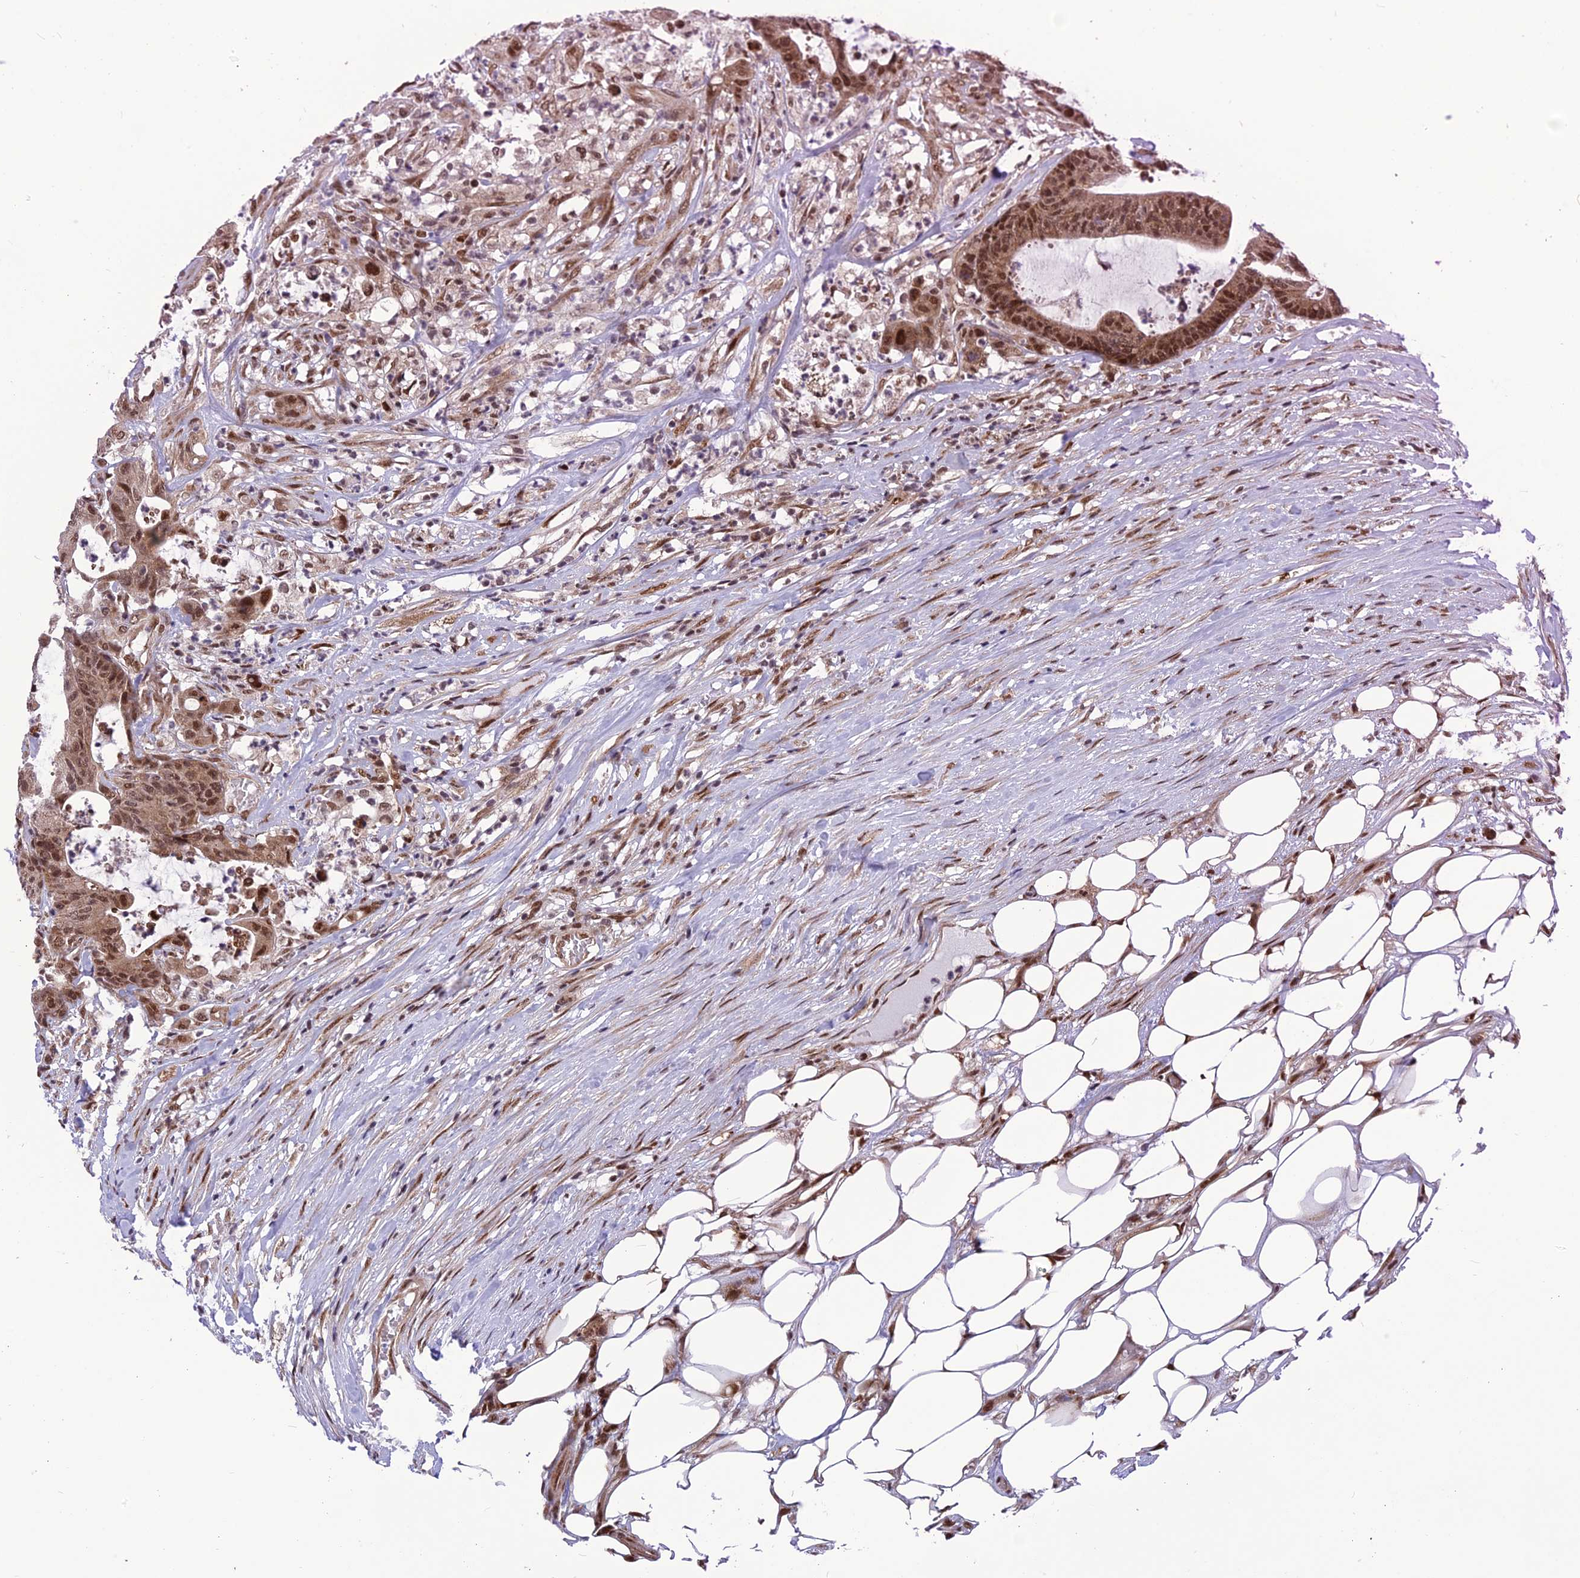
{"staining": {"intensity": "moderate", "quantity": ">75%", "location": "cytoplasmic/membranous,nuclear"}, "tissue": "colorectal cancer", "cell_type": "Tumor cells", "image_type": "cancer", "snomed": [{"axis": "morphology", "description": "Adenocarcinoma, NOS"}, {"axis": "topography", "description": "Colon"}], "caption": "Brown immunohistochemical staining in colorectal adenocarcinoma shows moderate cytoplasmic/membranous and nuclear staining in about >75% of tumor cells.", "gene": "RTRAF", "patient": {"sex": "female", "age": 84}}